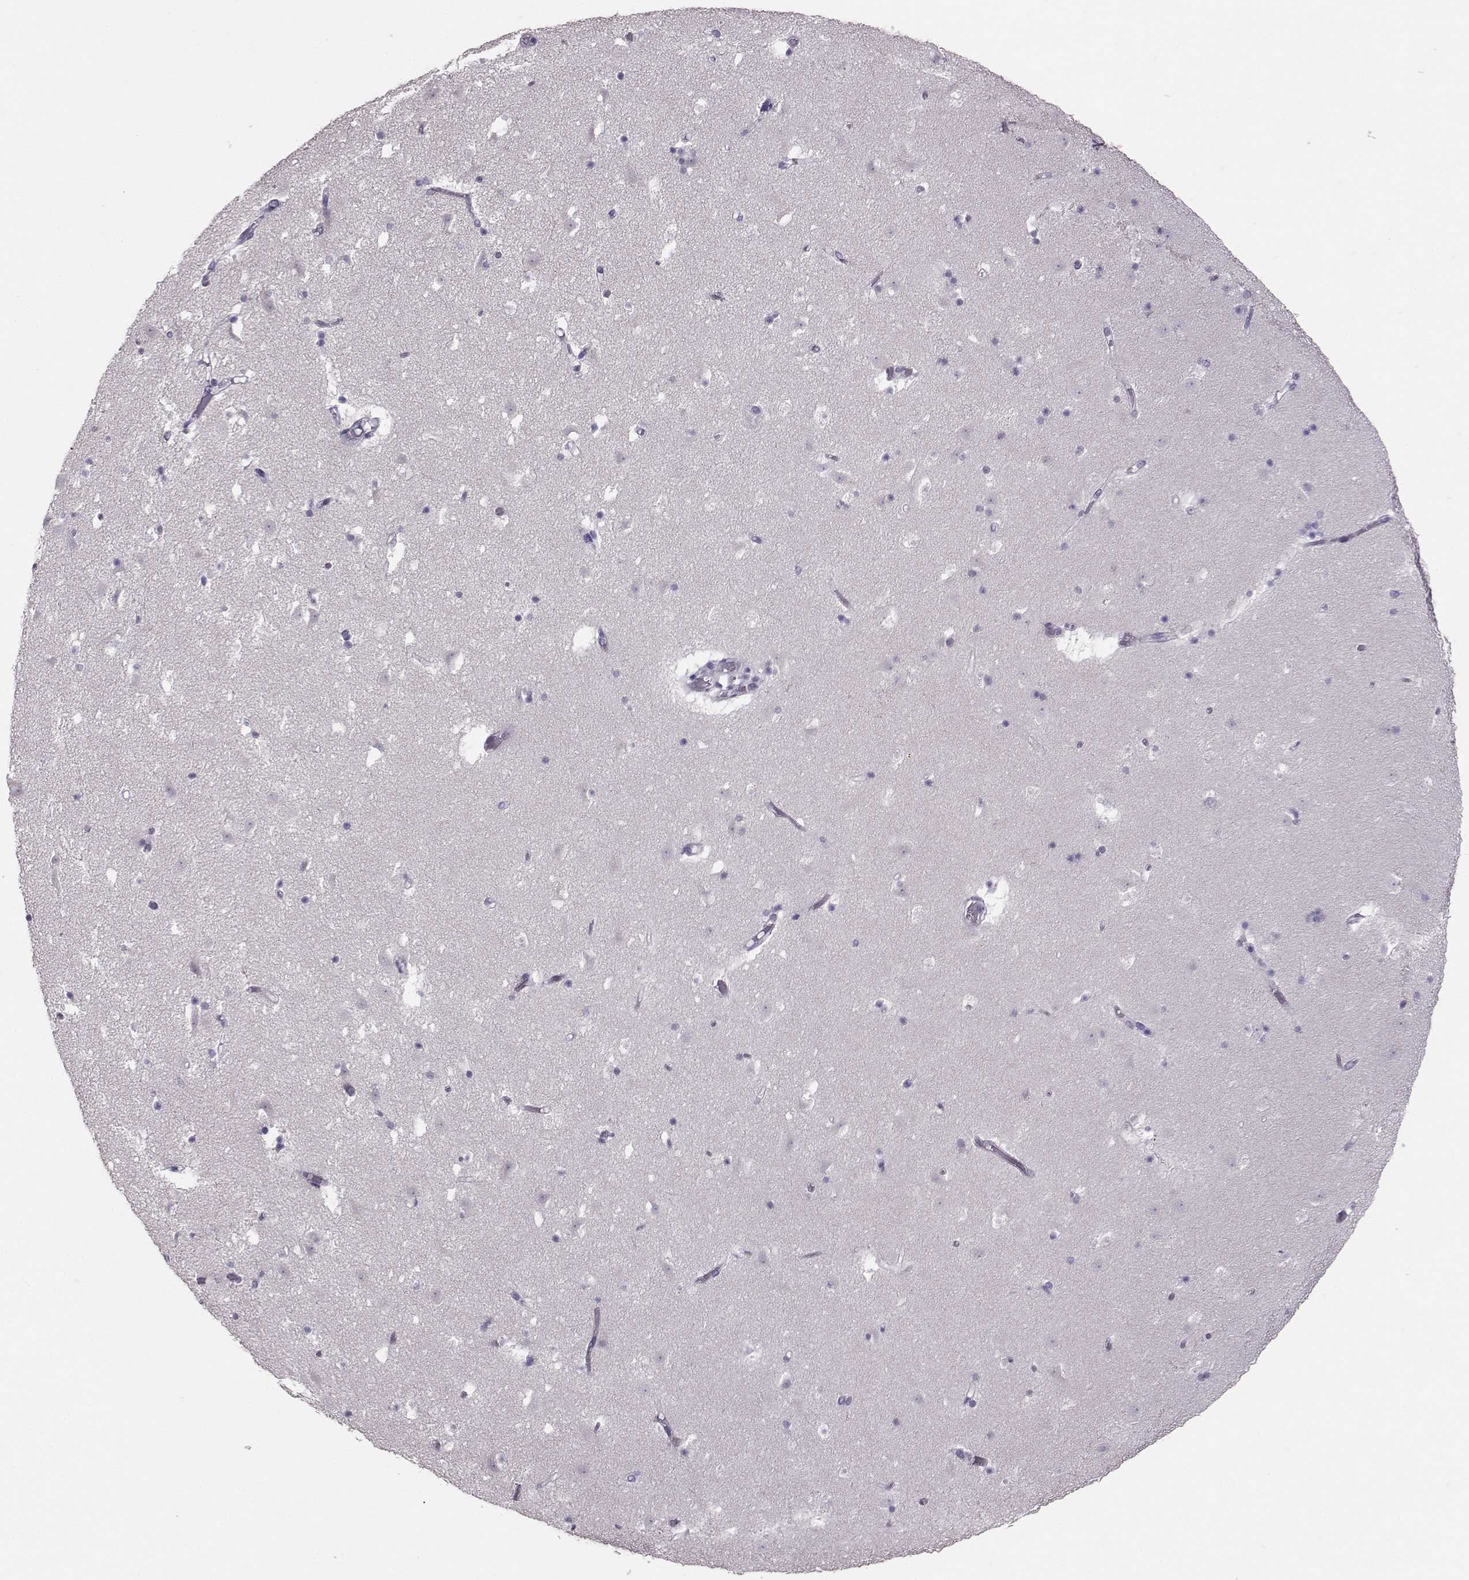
{"staining": {"intensity": "negative", "quantity": "none", "location": "none"}, "tissue": "caudate", "cell_type": "Glial cells", "image_type": "normal", "snomed": [{"axis": "morphology", "description": "Normal tissue, NOS"}, {"axis": "topography", "description": "Lateral ventricle wall"}], "caption": "Immunohistochemistry photomicrograph of normal caudate: caudate stained with DAB (3,3'-diaminobenzidine) exhibits no significant protein positivity in glial cells. Nuclei are stained in blue.", "gene": "PKP2", "patient": {"sex": "female", "age": 42}}